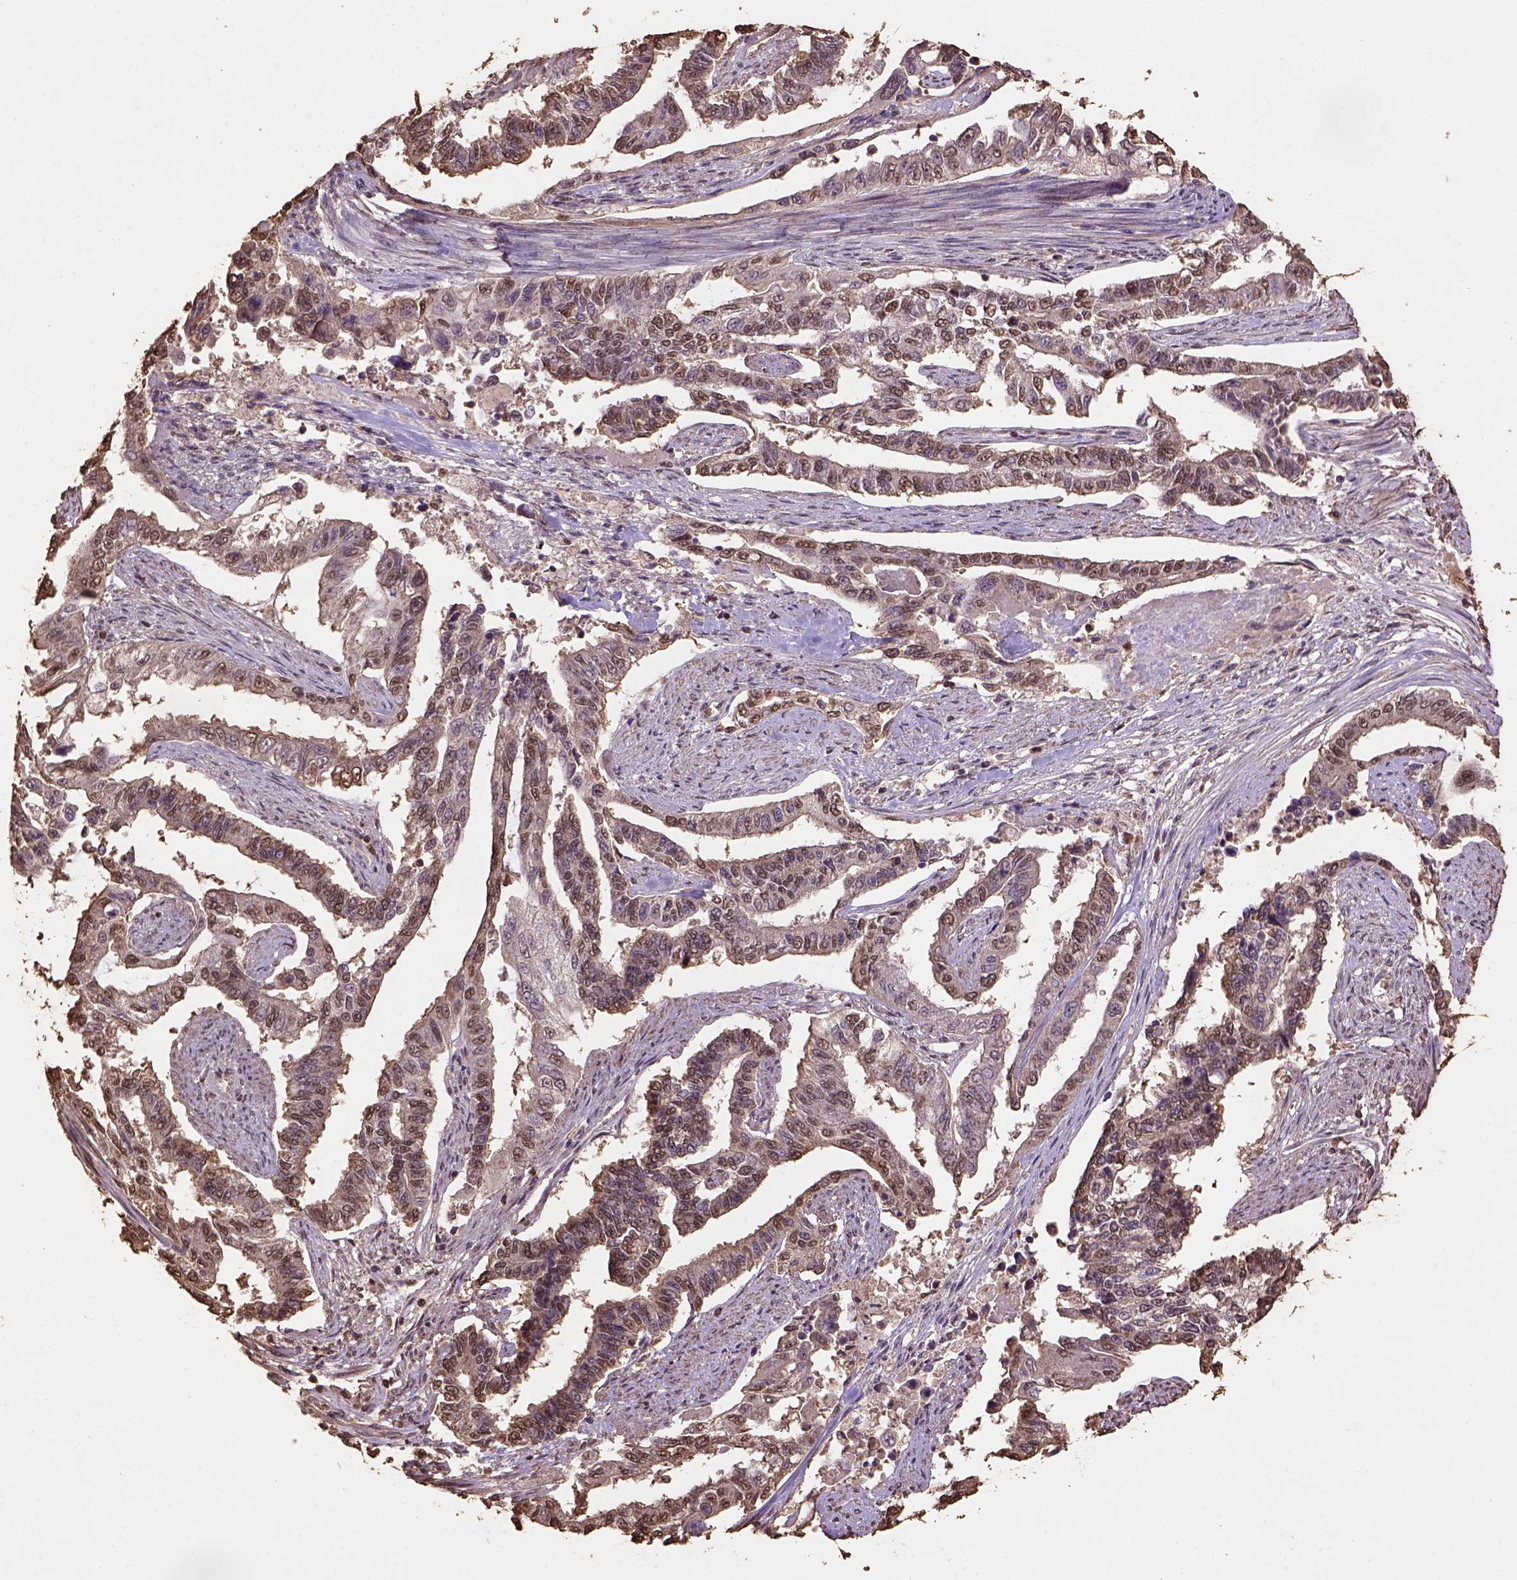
{"staining": {"intensity": "moderate", "quantity": ">75%", "location": "nuclear"}, "tissue": "endometrial cancer", "cell_type": "Tumor cells", "image_type": "cancer", "snomed": [{"axis": "morphology", "description": "Adenocarcinoma, NOS"}, {"axis": "topography", "description": "Uterus"}], "caption": "IHC of endometrial cancer (adenocarcinoma) displays medium levels of moderate nuclear staining in approximately >75% of tumor cells.", "gene": "CSTF2T", "patient": {"sex": "female", "age": 59}}